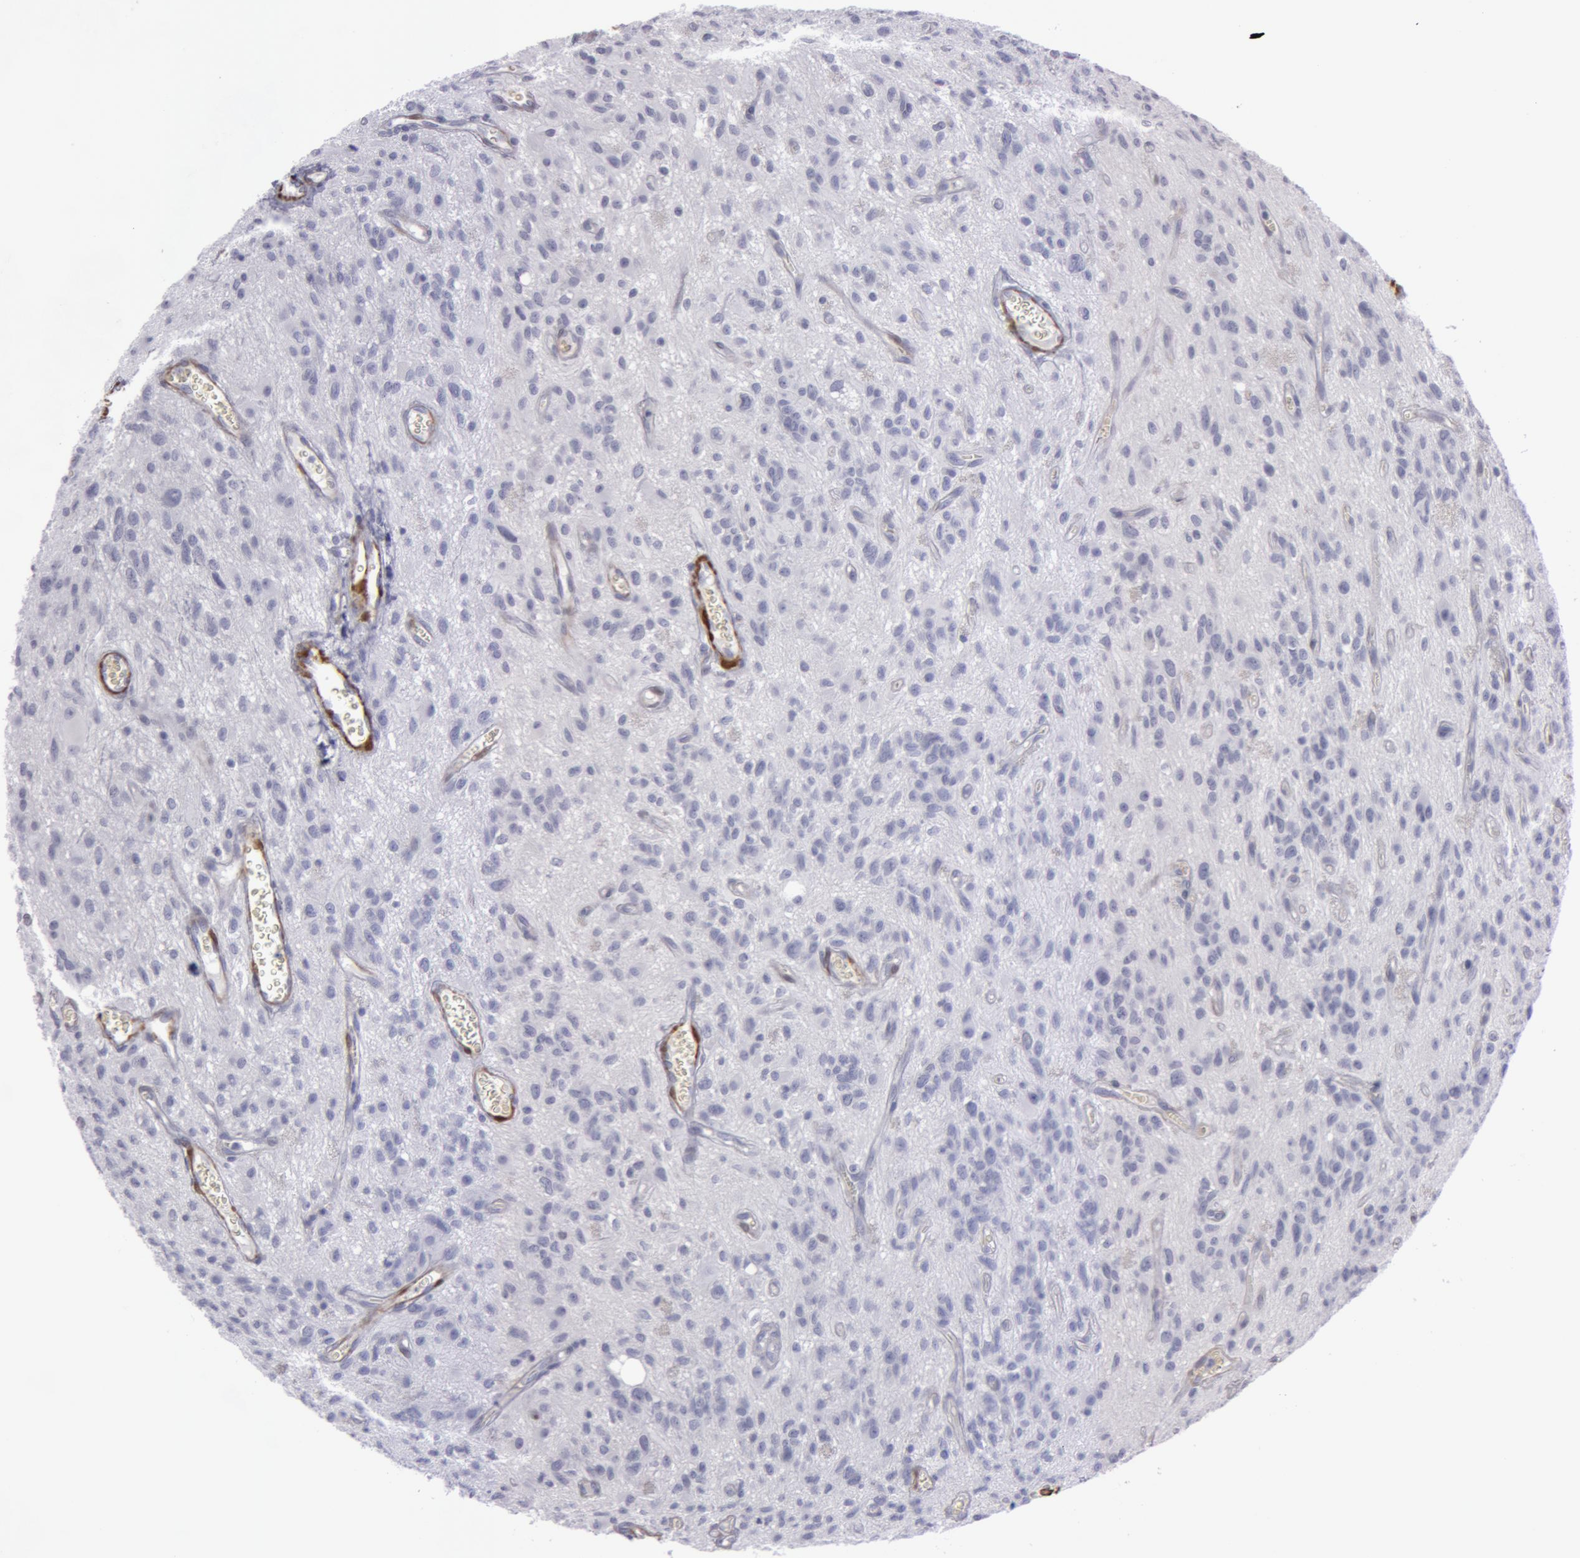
{"staining": {"intensity": "negative", "quantity": "none", "location": "none"}, "tissue": "glioma", "cell_type": "Tumor cells", "image_type": "cancer", "snomed": [{"axis": "morphology", "description": "Glioma, malignant, Low grade"}, {"axis": "topography", "description": "Brain"}], "caption": "IHC of malignant glioma (low-grade) shows no positivity in tumor cells.", "gene": "TAGLN", "patient": {"sex": "female", "age": 15}}